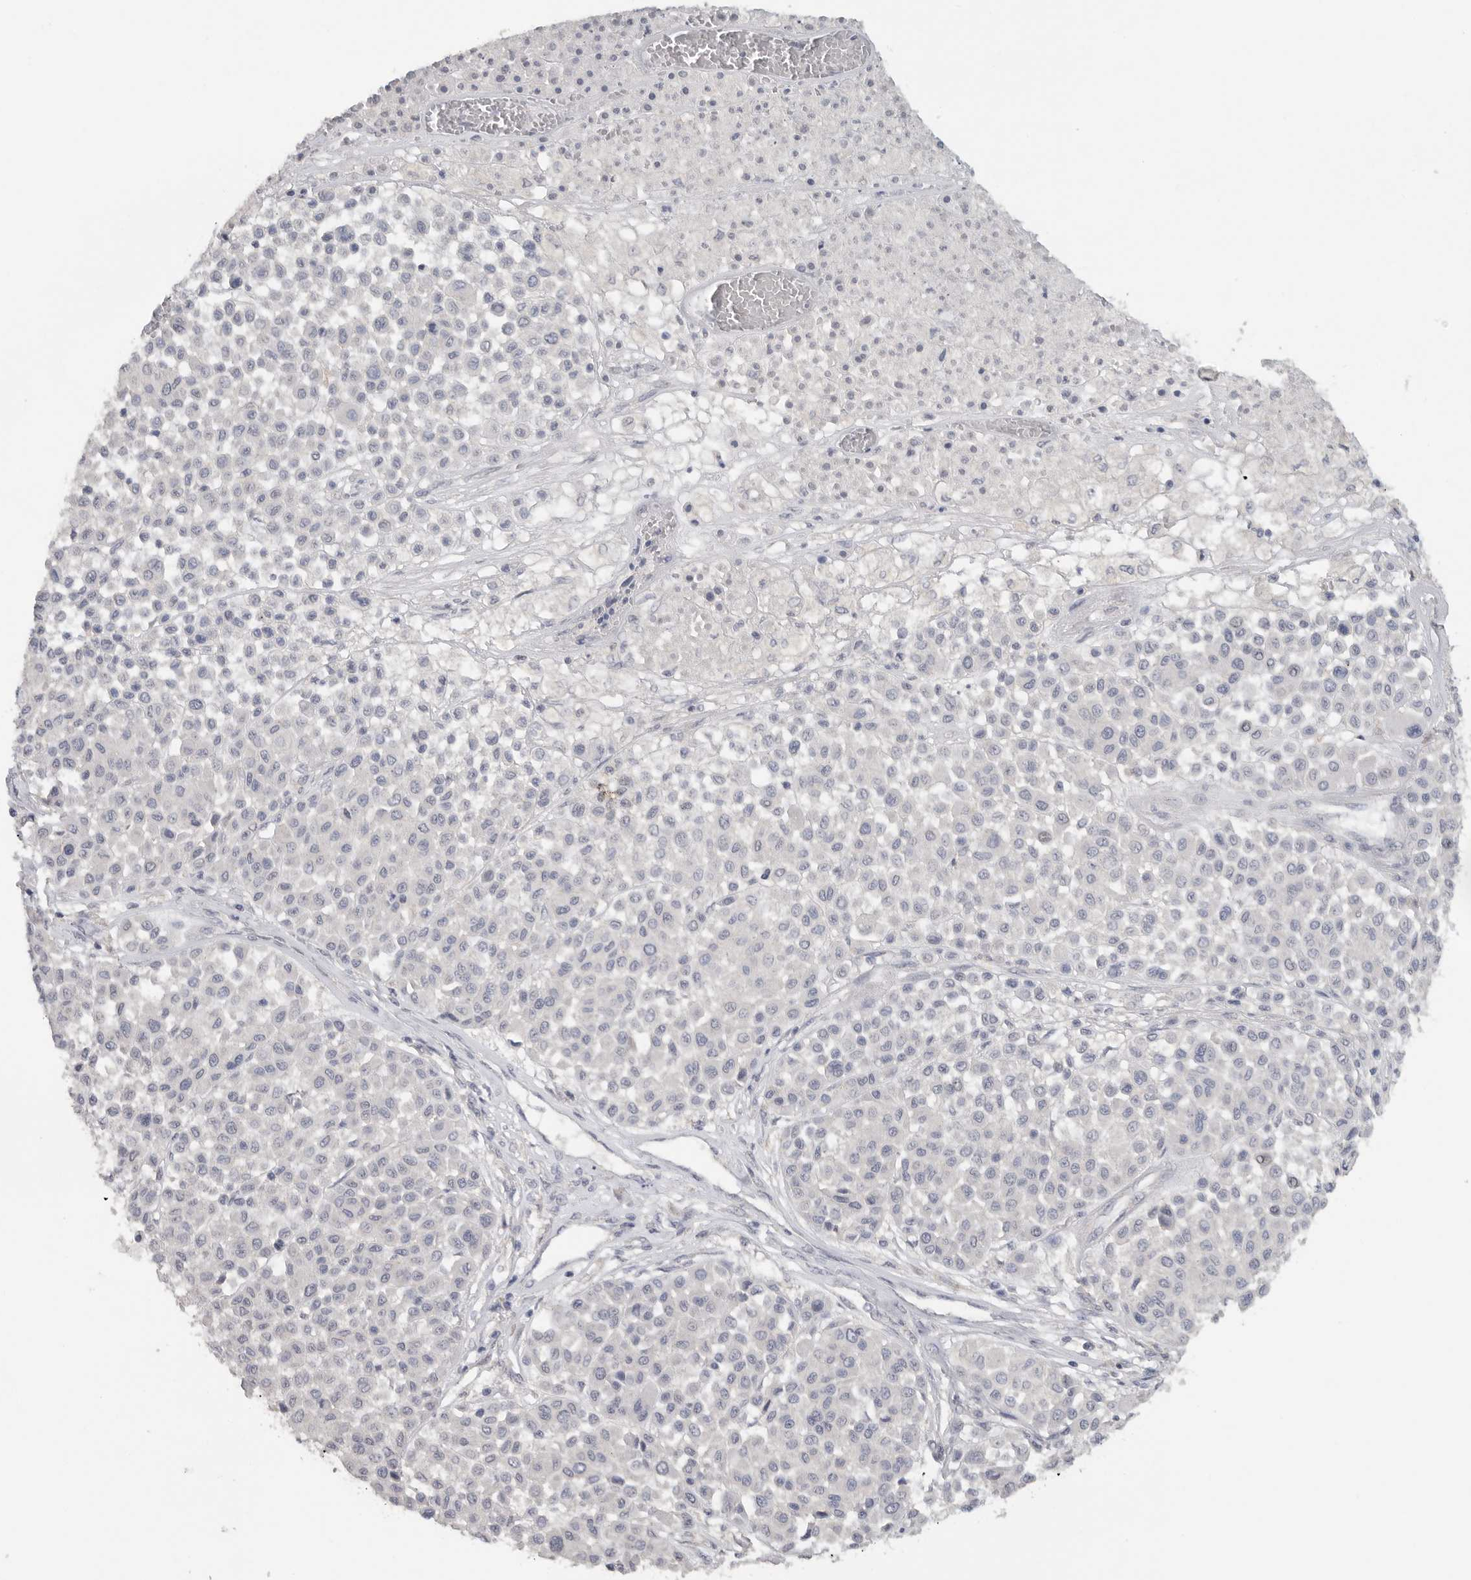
{"staining": {"intensity": "negative", "quantity": "none", "location": "none"}, "tissue": "melanoma", "cell_type": "Tumor cells", "image_type": "cancer", "snomed": [{"axis": "morphology", "description": "Malignant melanoma, Metastatic site"}, {"axis": "topography", "description": "Soft tissue"}], "caption": "Malignant melanoma (metastatic site) stained for a protein using immunohistochemistry (IHC) displays no staining tumor cells.", "gene": "REG4", "patient": {"sex": "male", "age": 41}}